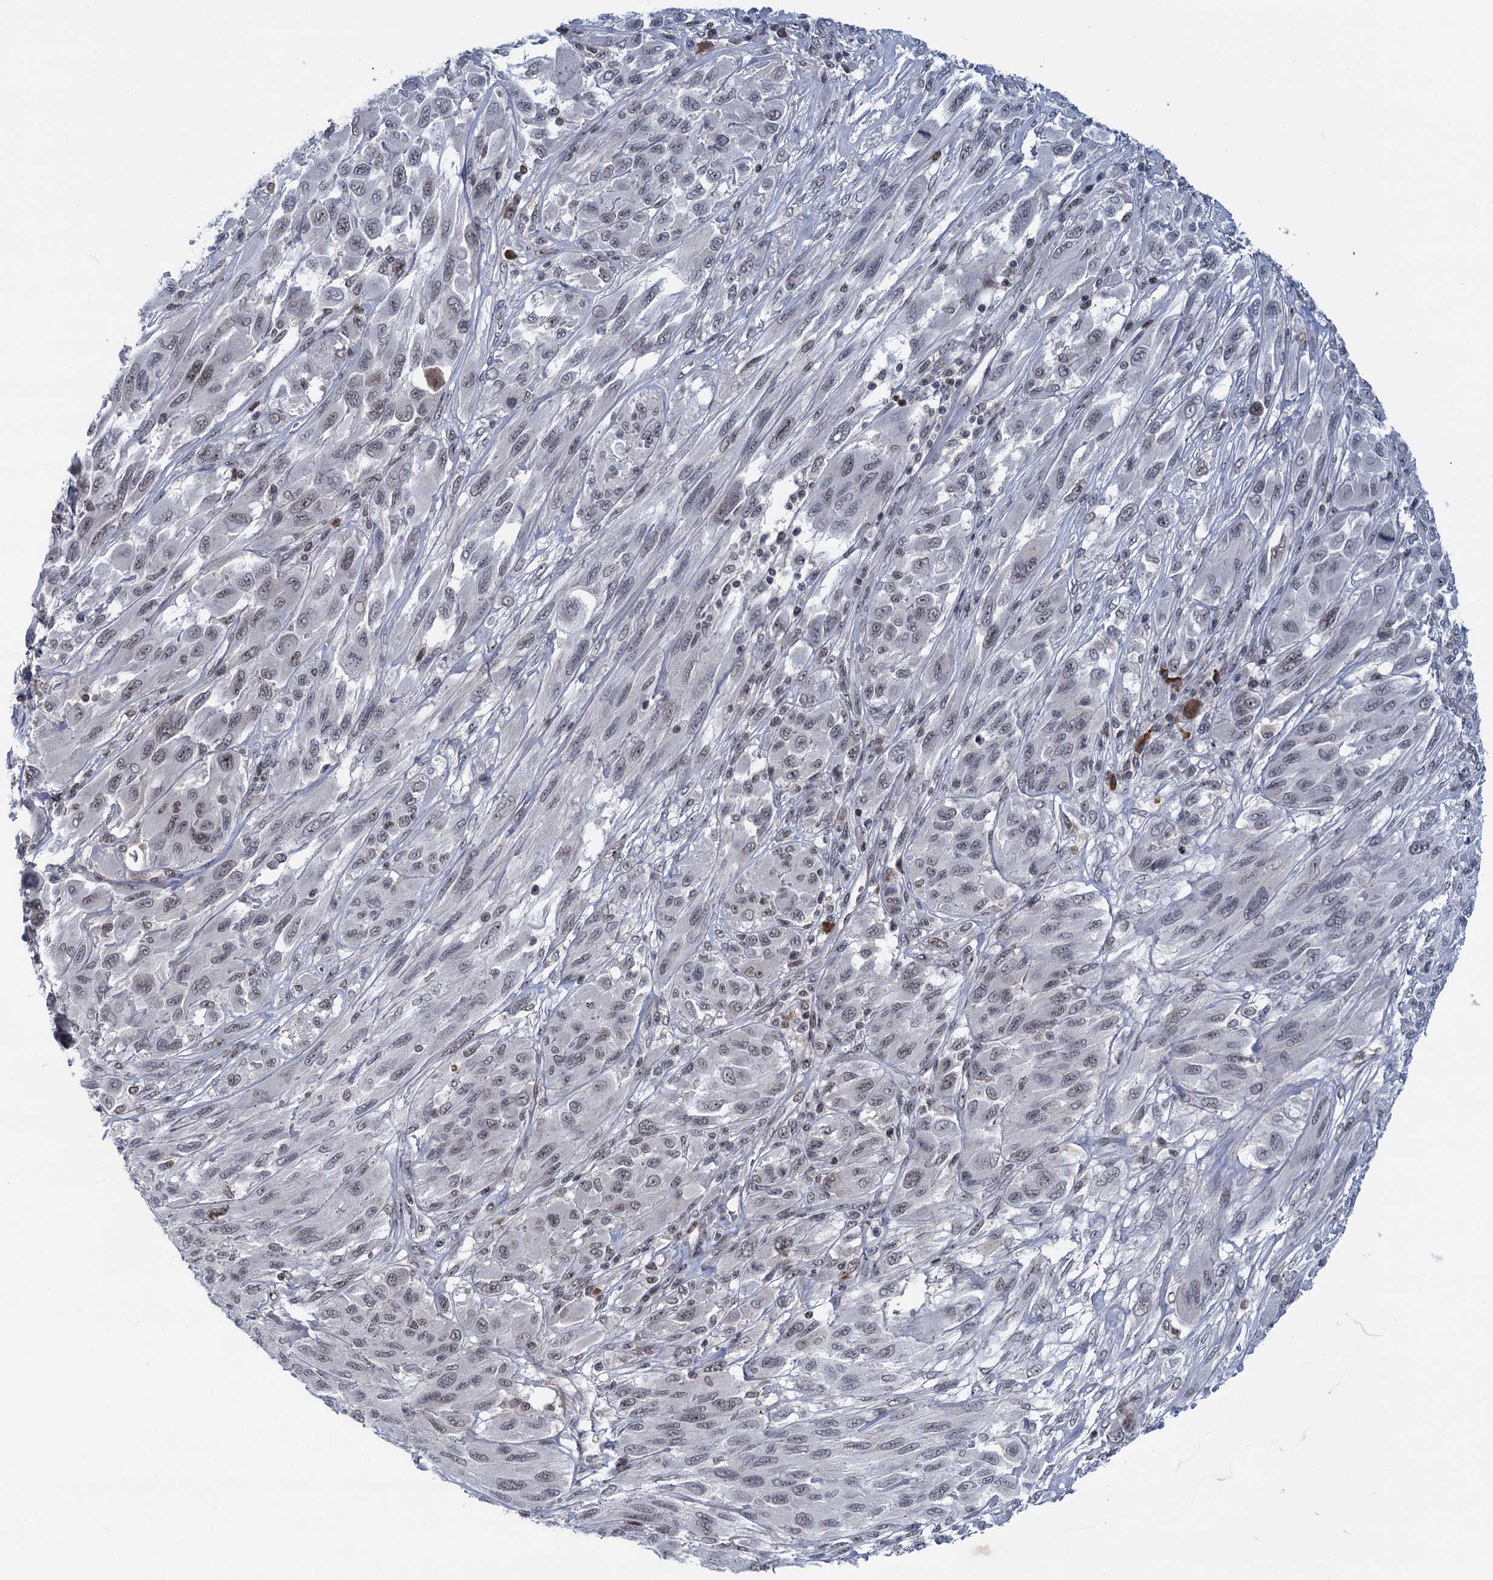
{"staining": {"intensity": "negative", "quantity": "none", "location": "none"}, "tissue": "melanoma", "cell_type": "Tumor cells", "image_type": "cancer", "snomed": [{"axis": "morphology", "description": "Malignant melanoma, NOS"}, {"axis": "topography", "description": "Skin"}], "caption": "Tumor cells show no significant protein staining in melanoma. (Stains: DAB (3,3'-diaminobenzidine) IHC with hematoxylin counter stain, Microscopy: brightfield microscopy at high magnification).", "gene": "ZCCHC10", "patient": {"sex": "female", "age": 91}}